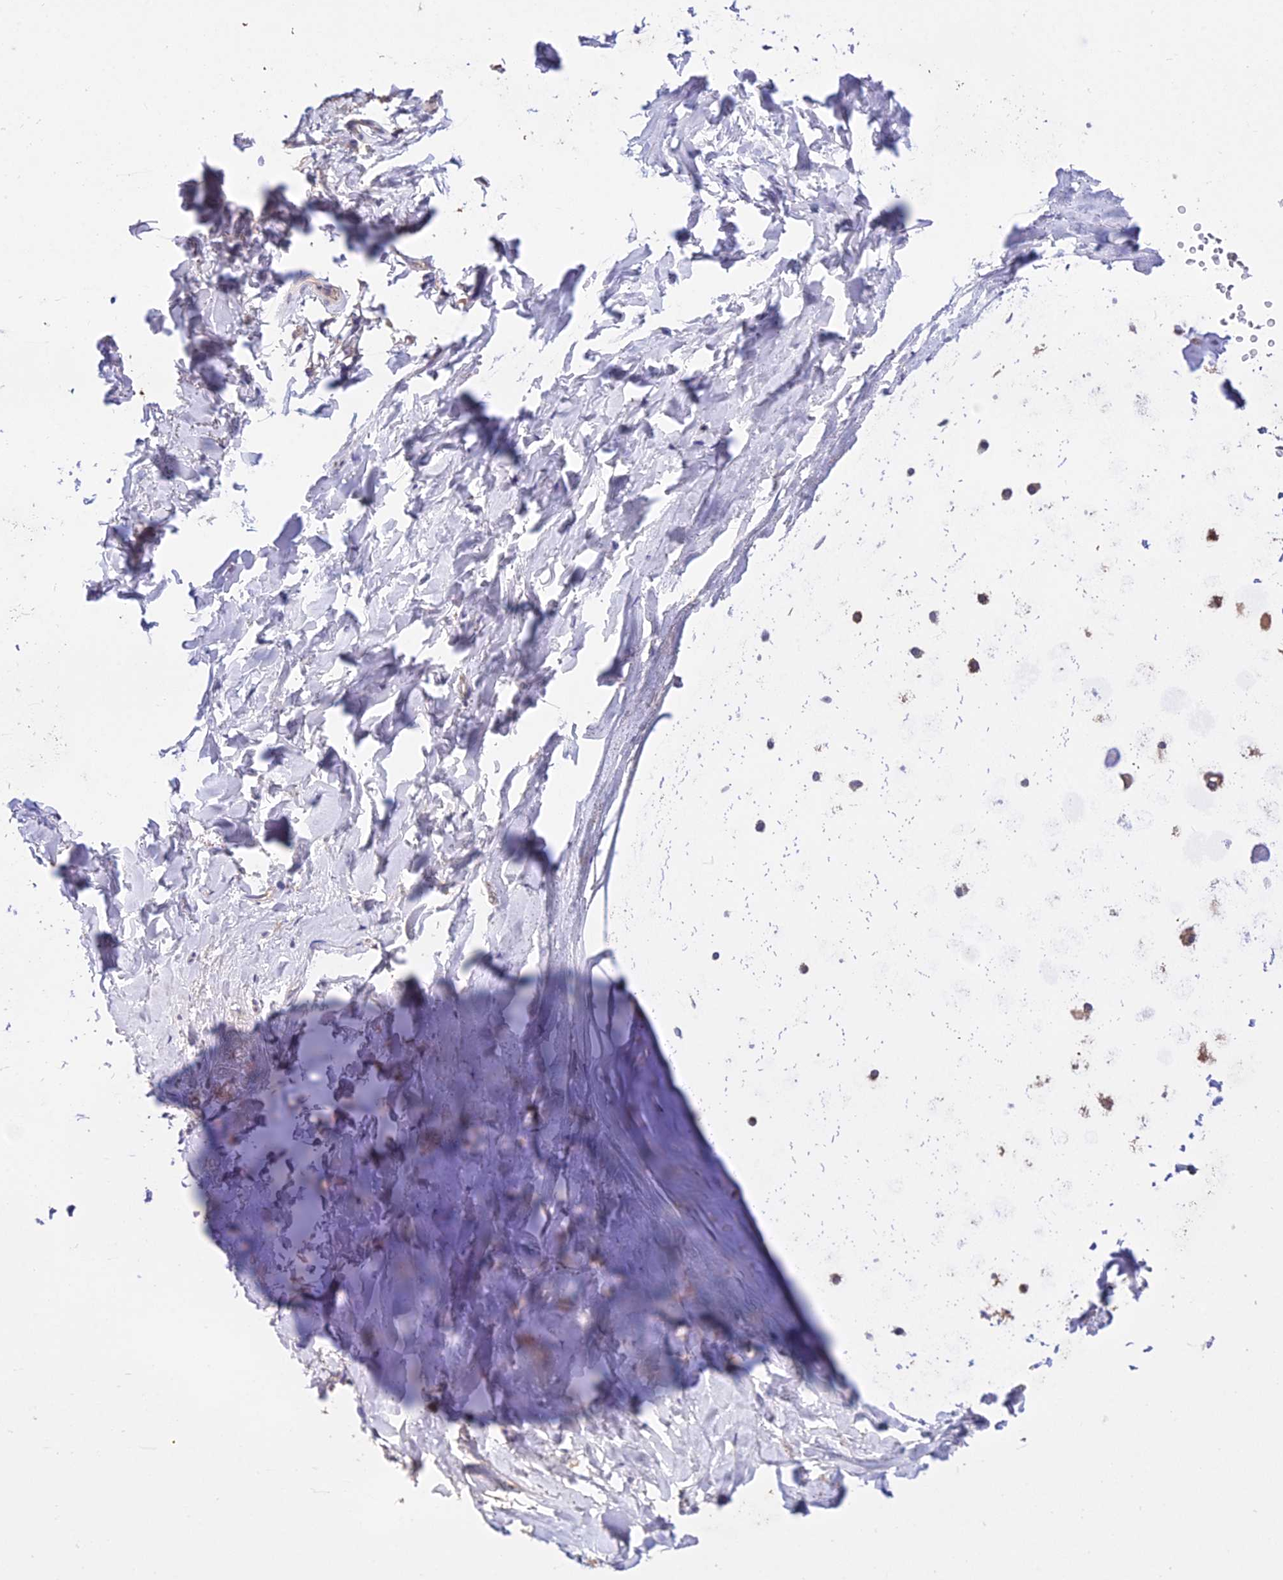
{"staining": {"intensity": "negative", "quantity": "none", "location": "none"}, "tissue": "adipose tissue", "cell_type": "Adipocytes", "image_type": "normal", "snomed": [{"axis": "morphology", "description": "Normal tissue, NOS"}, {"axis": "topography", "description": "Lymph node"}, {"axis": "topography", "description": "Bronchus"}], "caption": "Immunohistochemical staining of normal human adipose tissue displays no significant staining in adipocytes.", "gene": "PGK1", "patient": {"sex": "male", "age": 63}}